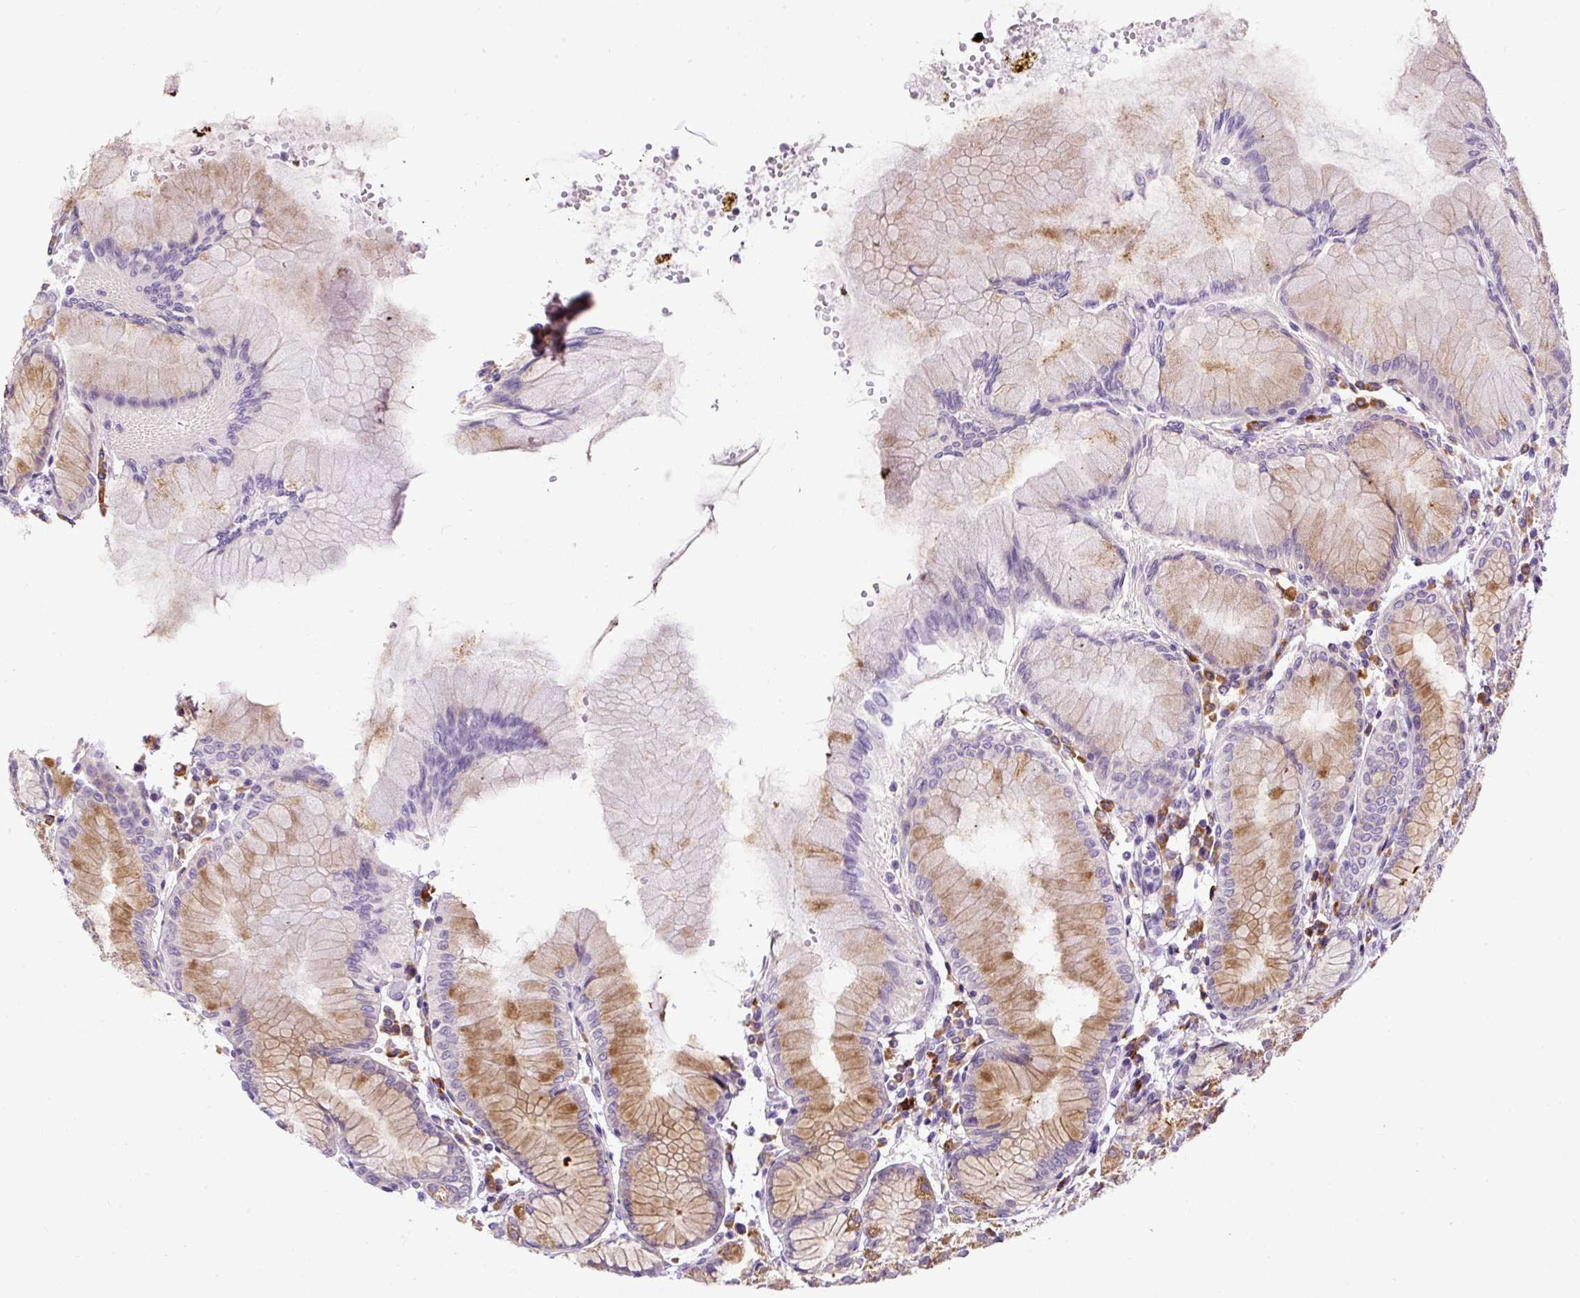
{"staining": {"intensity": "strong", "quantity": "25%-75%", "location": "cytoplasmic/membranous"}, "tissue": "stomach", "cell_type": "Glandular cells", "image_type": "normal", "snomed": [{"axis": "morphology", "description": "Normal tissue, NOS"}, {"axis": "topography", "description": "Stomach"}], "caption": "Immunohistochemical staining of normal human stomach reveals high levels of strong cytoplasmic/membranous expression in about 25%-75% of glandular cells. The staining was performed using DAB (3,3'-diaminobenzidine), with brown indicating positive protein expression. Nuclei are stained blue with hematoxylin.", "gene": "FMC1", "patient": {"sex": "female", "age": 57}}